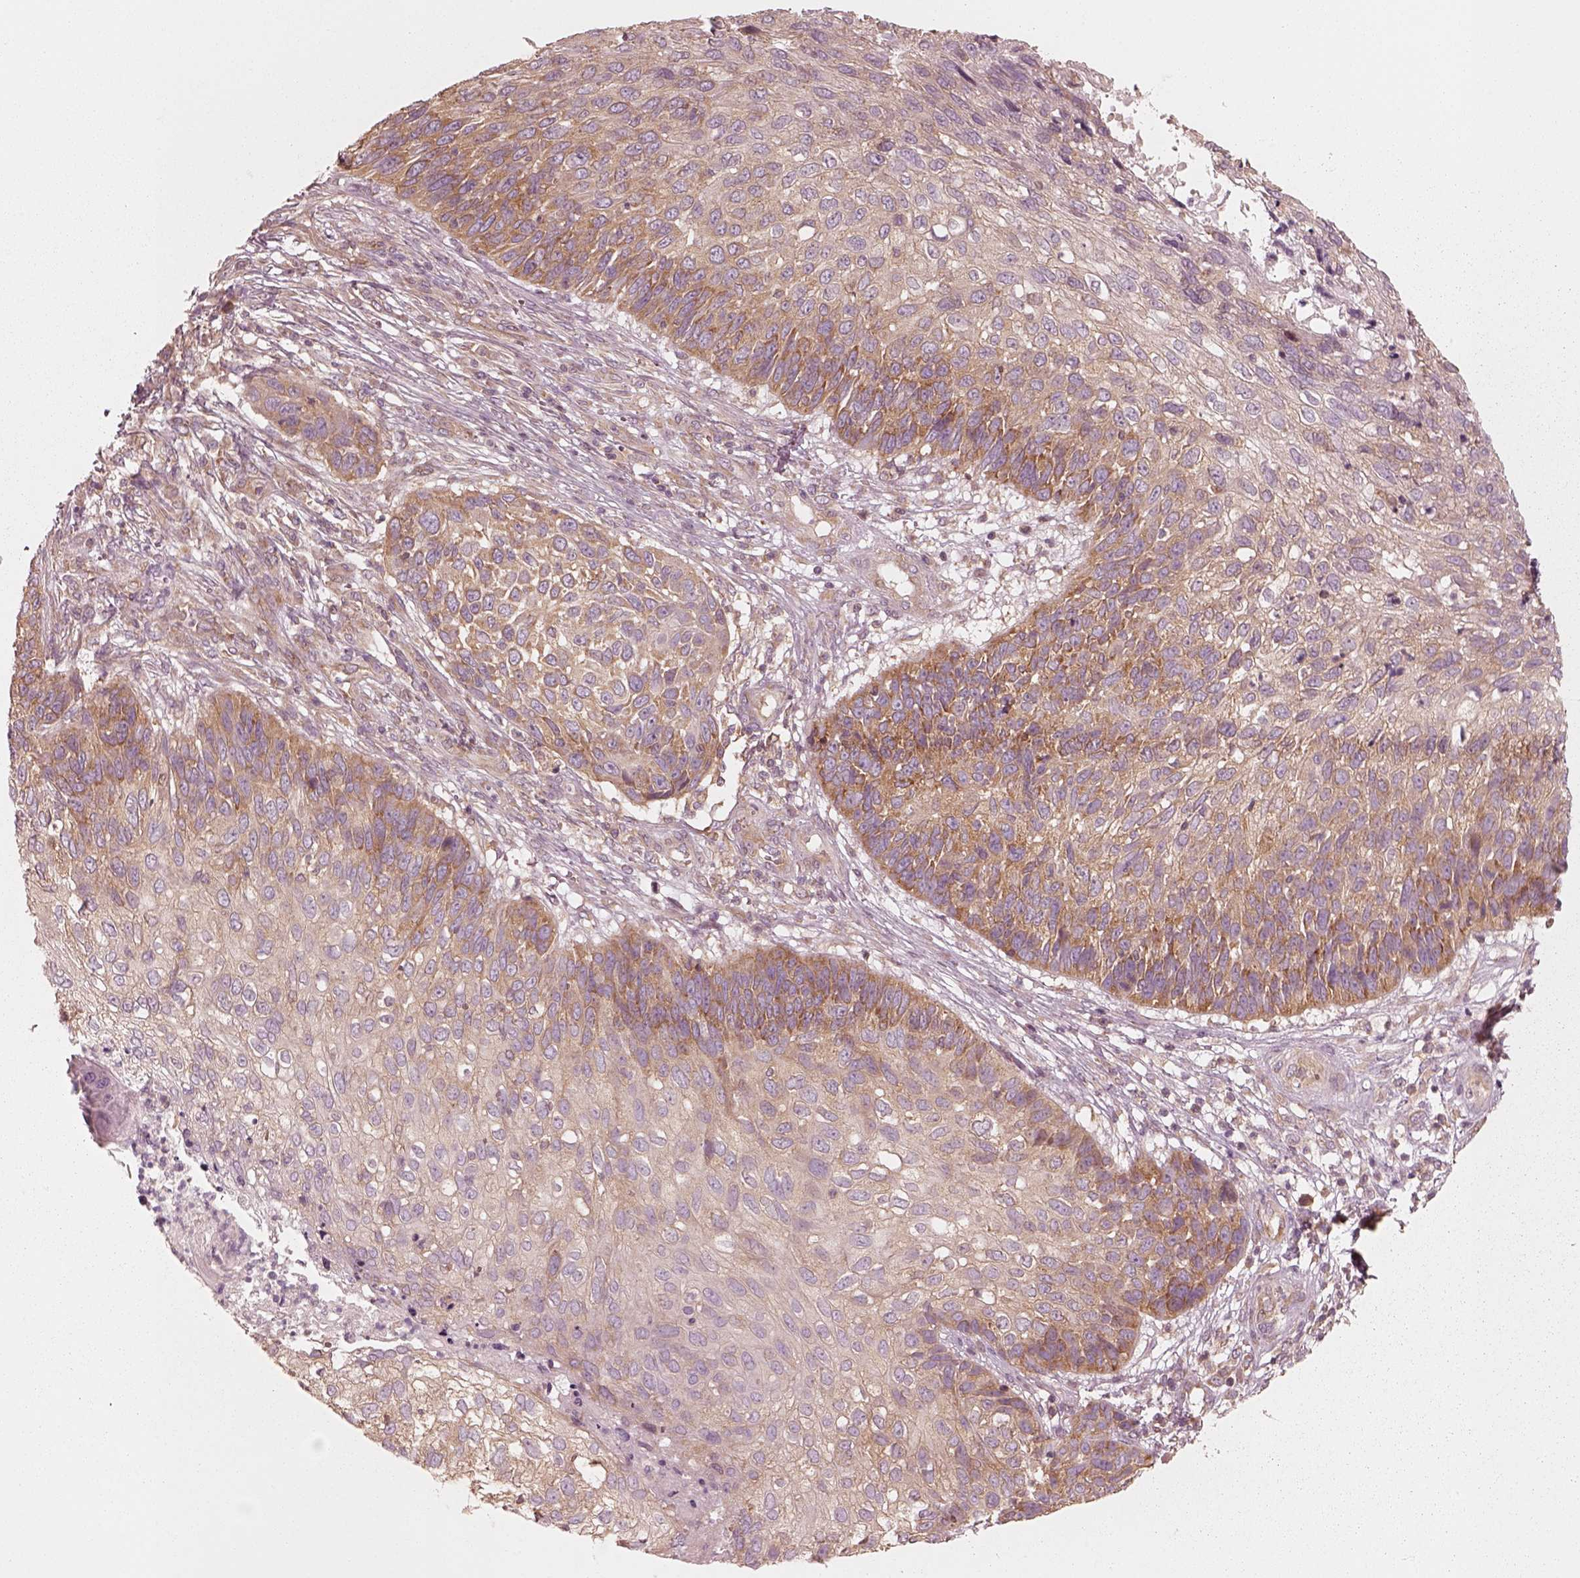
{"staining": {"intensity": "moderate", "quantity": ">75%", "location": "cytoplasmic/membranous"}, "tissue": "skin cancer", "cell_type": "Tumor cells", "image_type": "cancer", "snomed": [{"axis": "morphology", "description": "Squamous cell carcinoma, NOS"}, {"axis": "topography", "description": "Skin"}], "caption": "Brown immunohistochemical staining in human skin cancer (squamous cell carcinoma) displays moderate cytoplasmic/membranous expression in about >75% of tumor cells. The staining was performed using DAB to visualize the protein expression in brown, while the nuclei were stained in blue with hematoxylin (Magnification: 20x).", "gene": "CNOT2", "patient": {"sex": "male", "age": 92}}